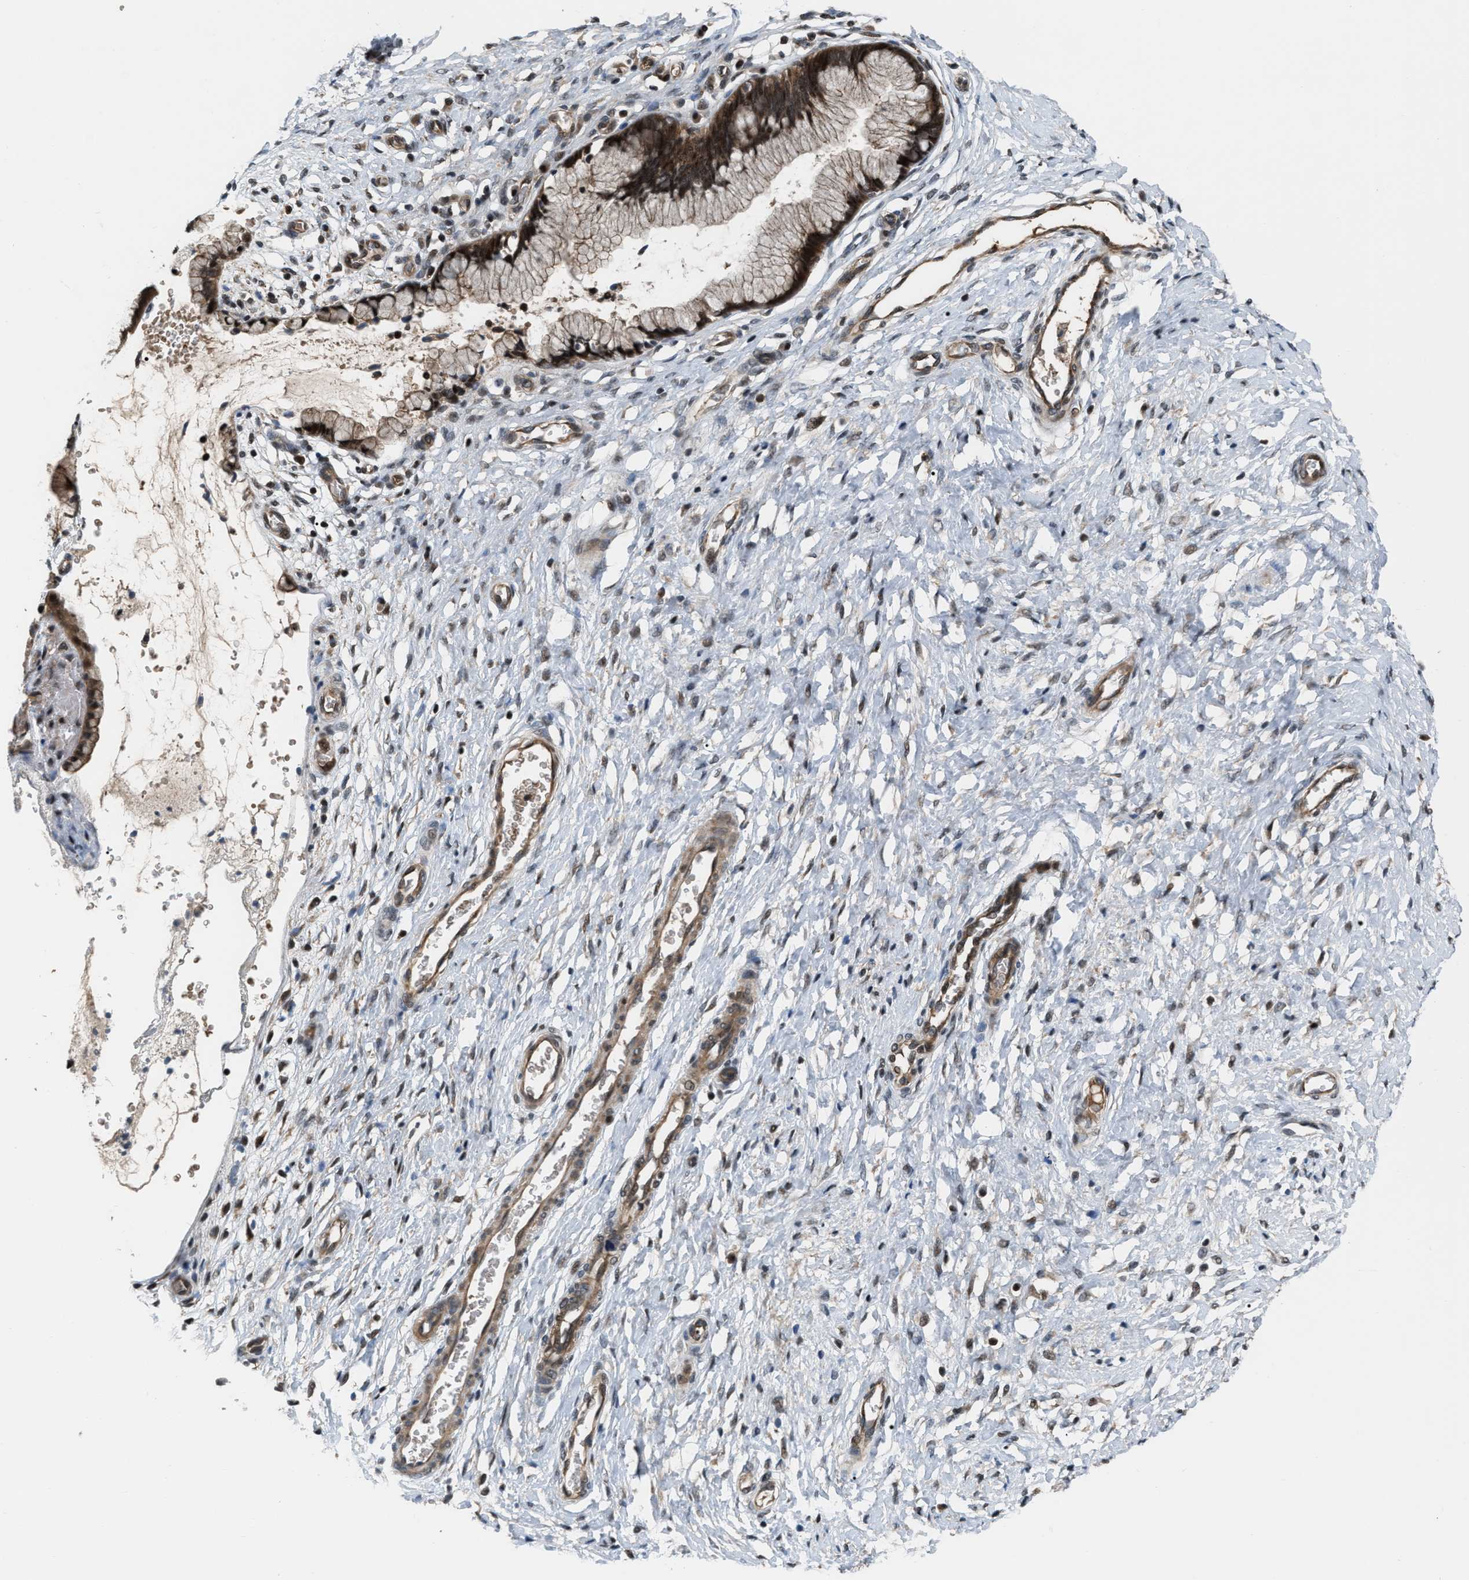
{"staining": {"intensity": "strong", "quantity": ">75%", "location": "cytoplasmic/membranous,nuclear"}, "tissue": "cervix", "cell_type": "Glandular cells", "image_type": "normal", "snomed": [{"axis": "morphology", "description": "Normal tissue, NOS"}, {"axis": "topography", "description": "Cervix"}], "caption": "Immunohistochemistry (IHC) of benign human cervix demonstrates high levels of strong cytoplasmic/membranous,nuclear positivity in approximately >75% of glandular cells. The protein of interest is stained brown, and the nuclei are stained in blue (DAB (3,3'-diaminobenzidine) IHC with brightfield microscopy, high magnification).", "gene": "RFFL", "patient": {"sex": "female", "age": 55}}